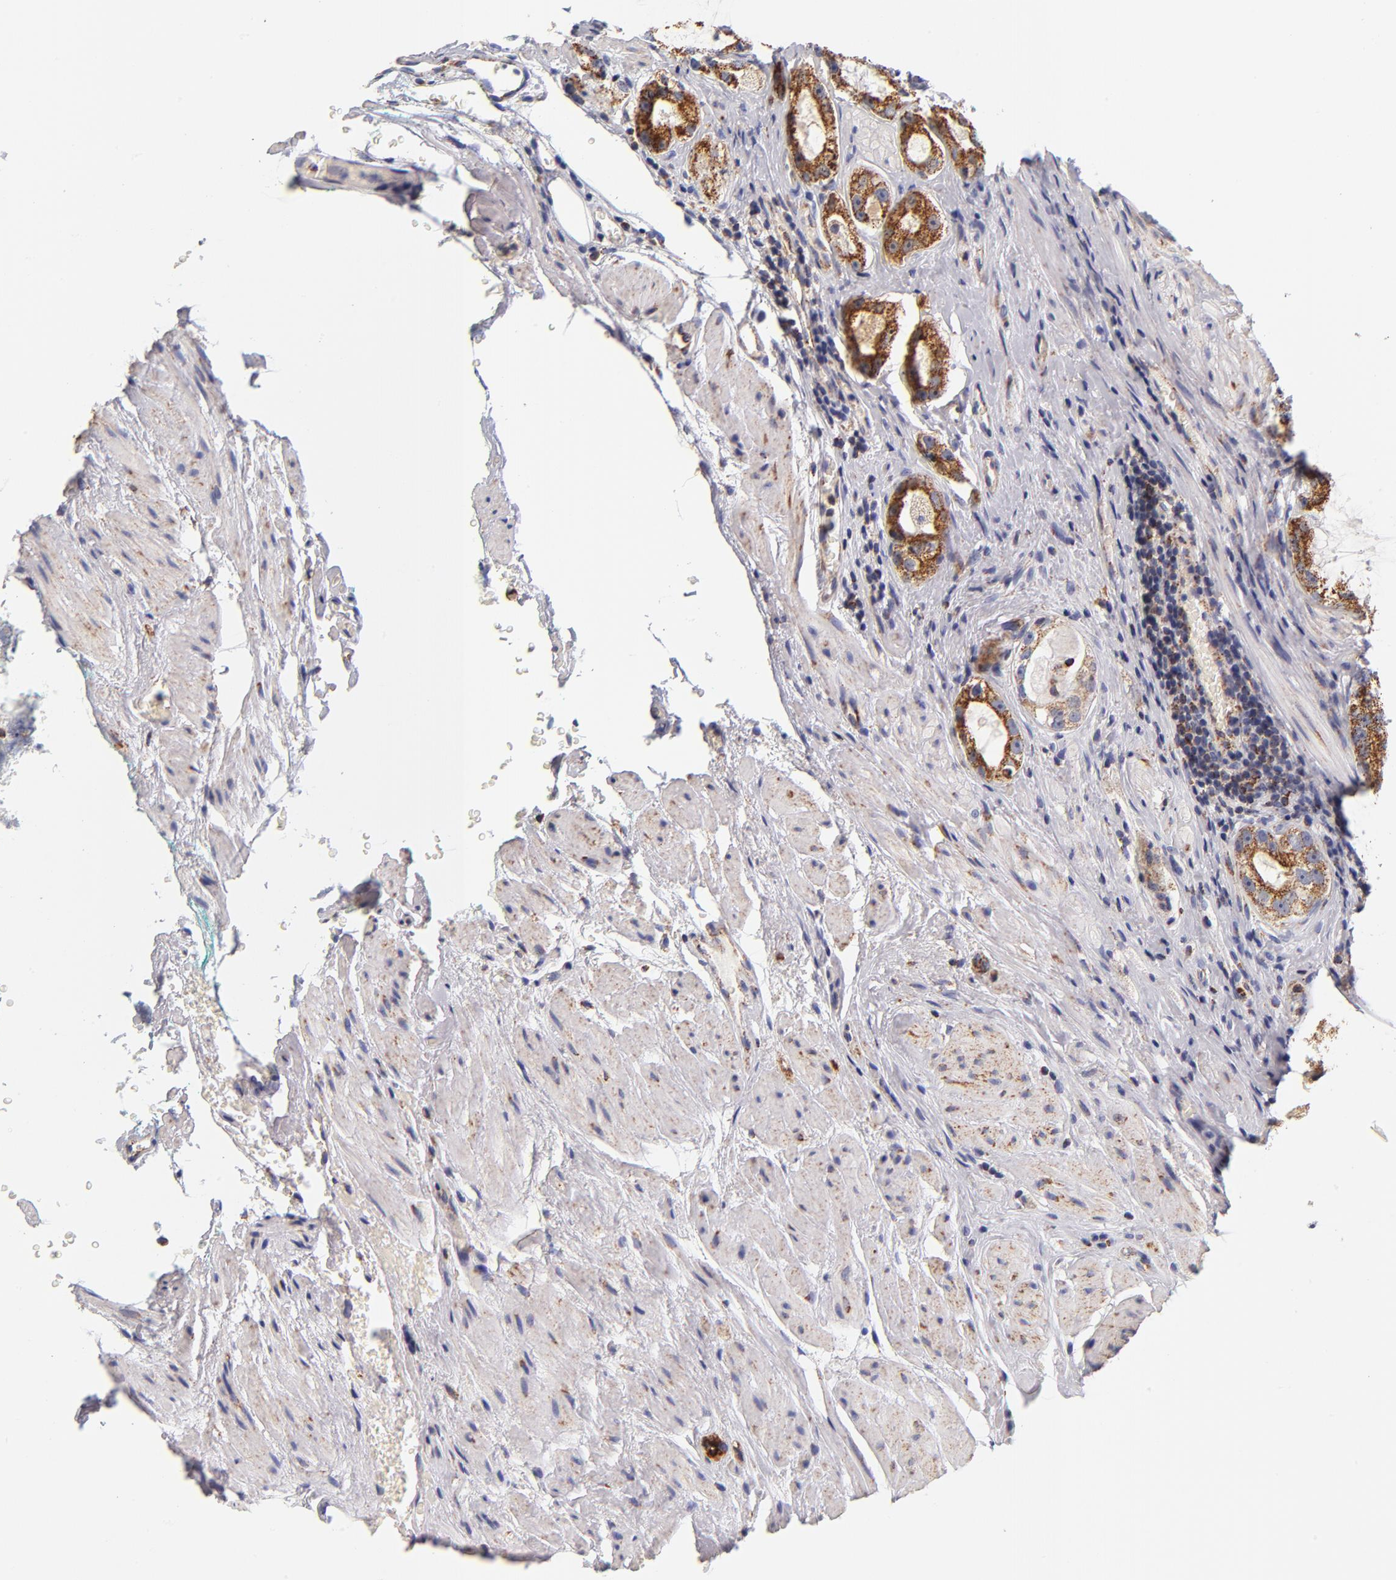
{"staining": {"intensity": "strong", "quantity": ">75%", "location": "cytoplasmic/membranous"}, "tissue": "prostate cancer", "cell_type": "Tumor cells", "image_type": "cancer", "snomed": [{"axis": "morphology", "description": "Adenocarcinoma, High grade"}, {"axis": "topography", "description": "Prostate"}], "caption": "Prostate cancer stained with DAB (3,3'-diaminobenzidine) immunohistochemistry reveals high levels of strong cytoplasmic/membranous positivity in approximately >75% of tumor cells. (Brightfield microscopy of DAB IHC at high magnification).", "gene": "ECHS1", "patient": {"sex": "male", "age": 63}}